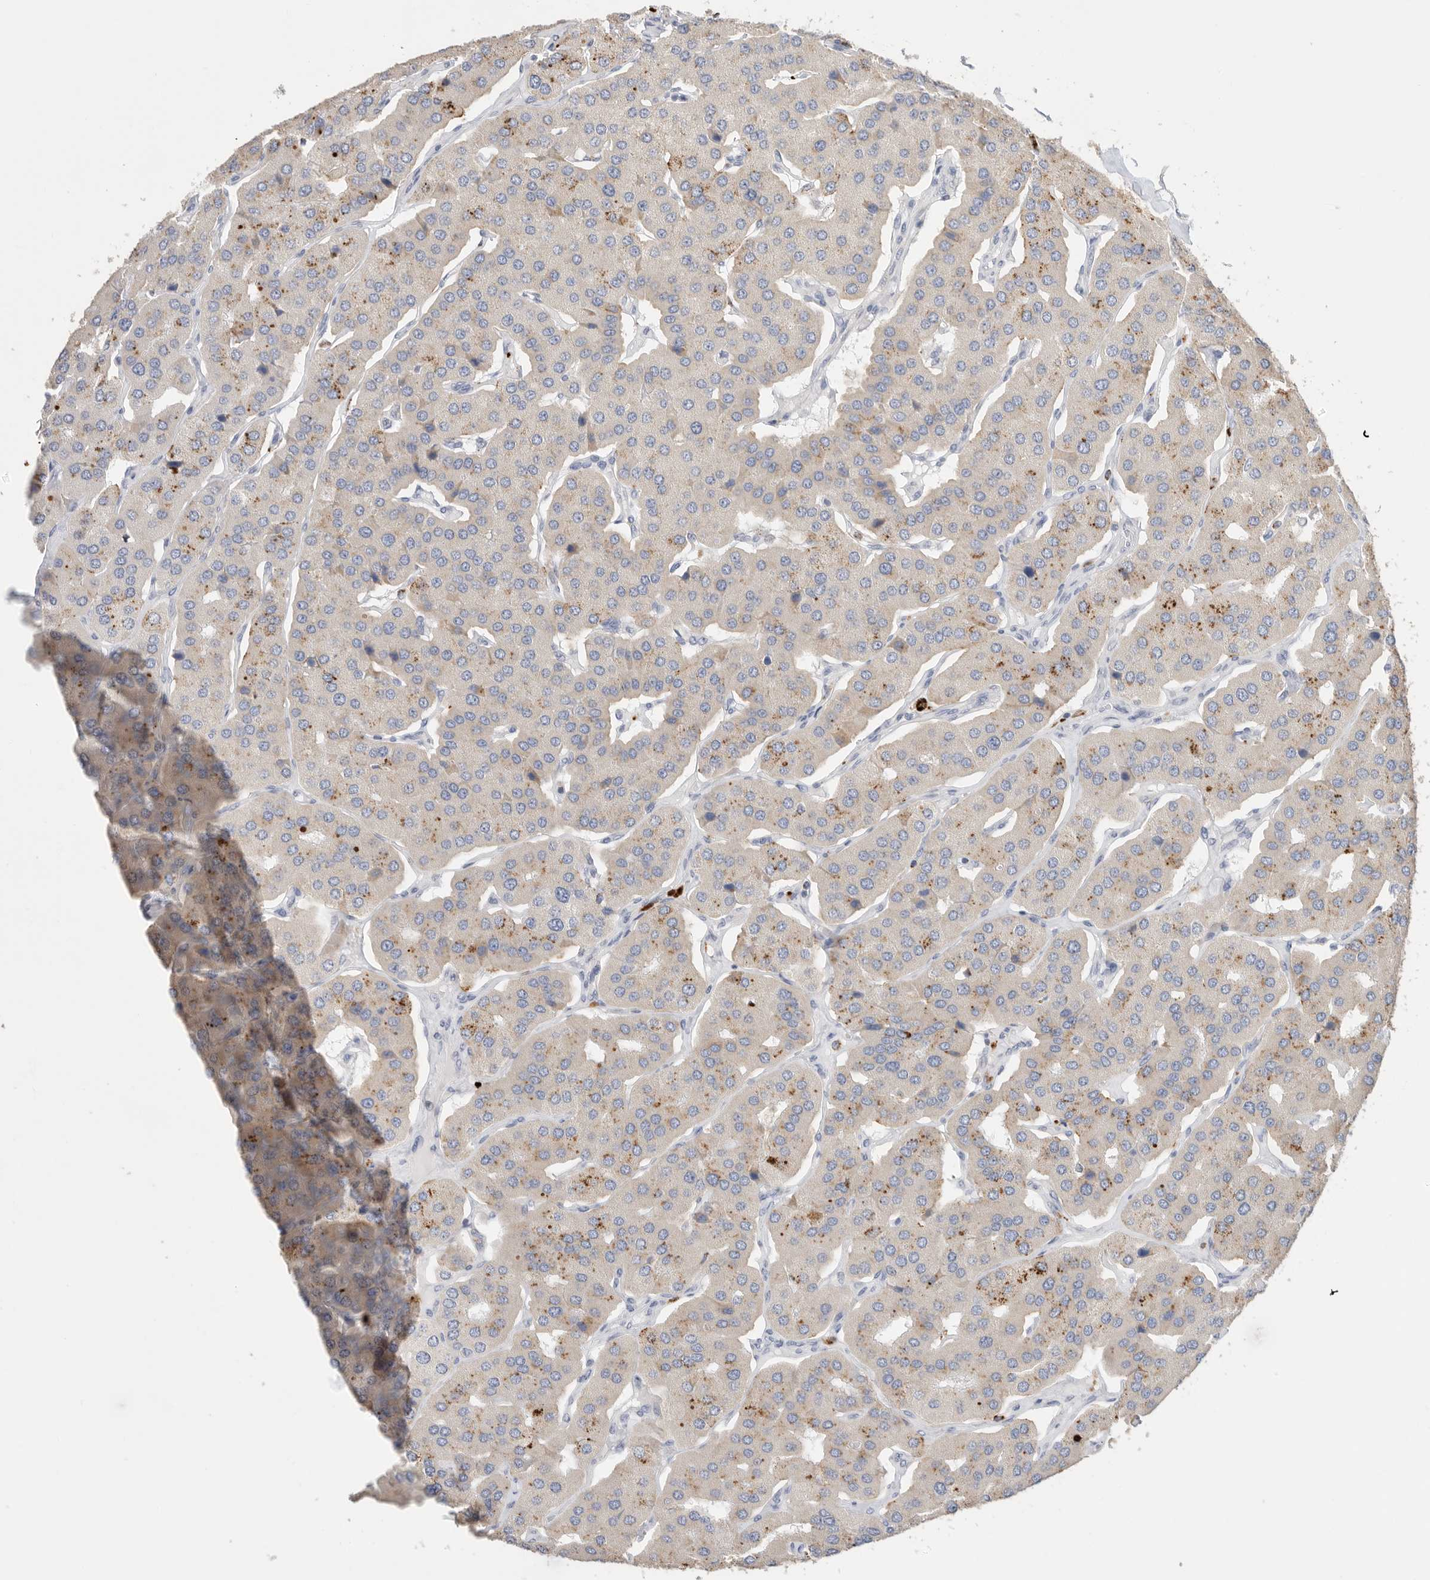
{"staining": {"intensity": "strong", "quantity": ">75%", "location": "cytoplasmic/membranous"}, "tissue": "parathyroid gland", "cell_type": "Glandular cells", "image_type": "normal", "snomed": [{"axis": "morphology", "description": "Normal tissue, NOS"}, {"axis": "morphology", "description": "Adenoma, NOS"}, {"axis": "topography", "description": "Parathyroid gland"}], "caption": "Benign parathyroid gland was stained to show a protein in brown. There is high levels of strong cytoplasmic/membranous staining in about >75% of glandular cells. The staining is performed using DAB (3,3'-diaminobenzidine) brown chromogen to label protein expression. The nuclei are counter-stained blue using hematoxylin.", "gene": "GGH", "patient": {"sex": "female", "age": 86}}